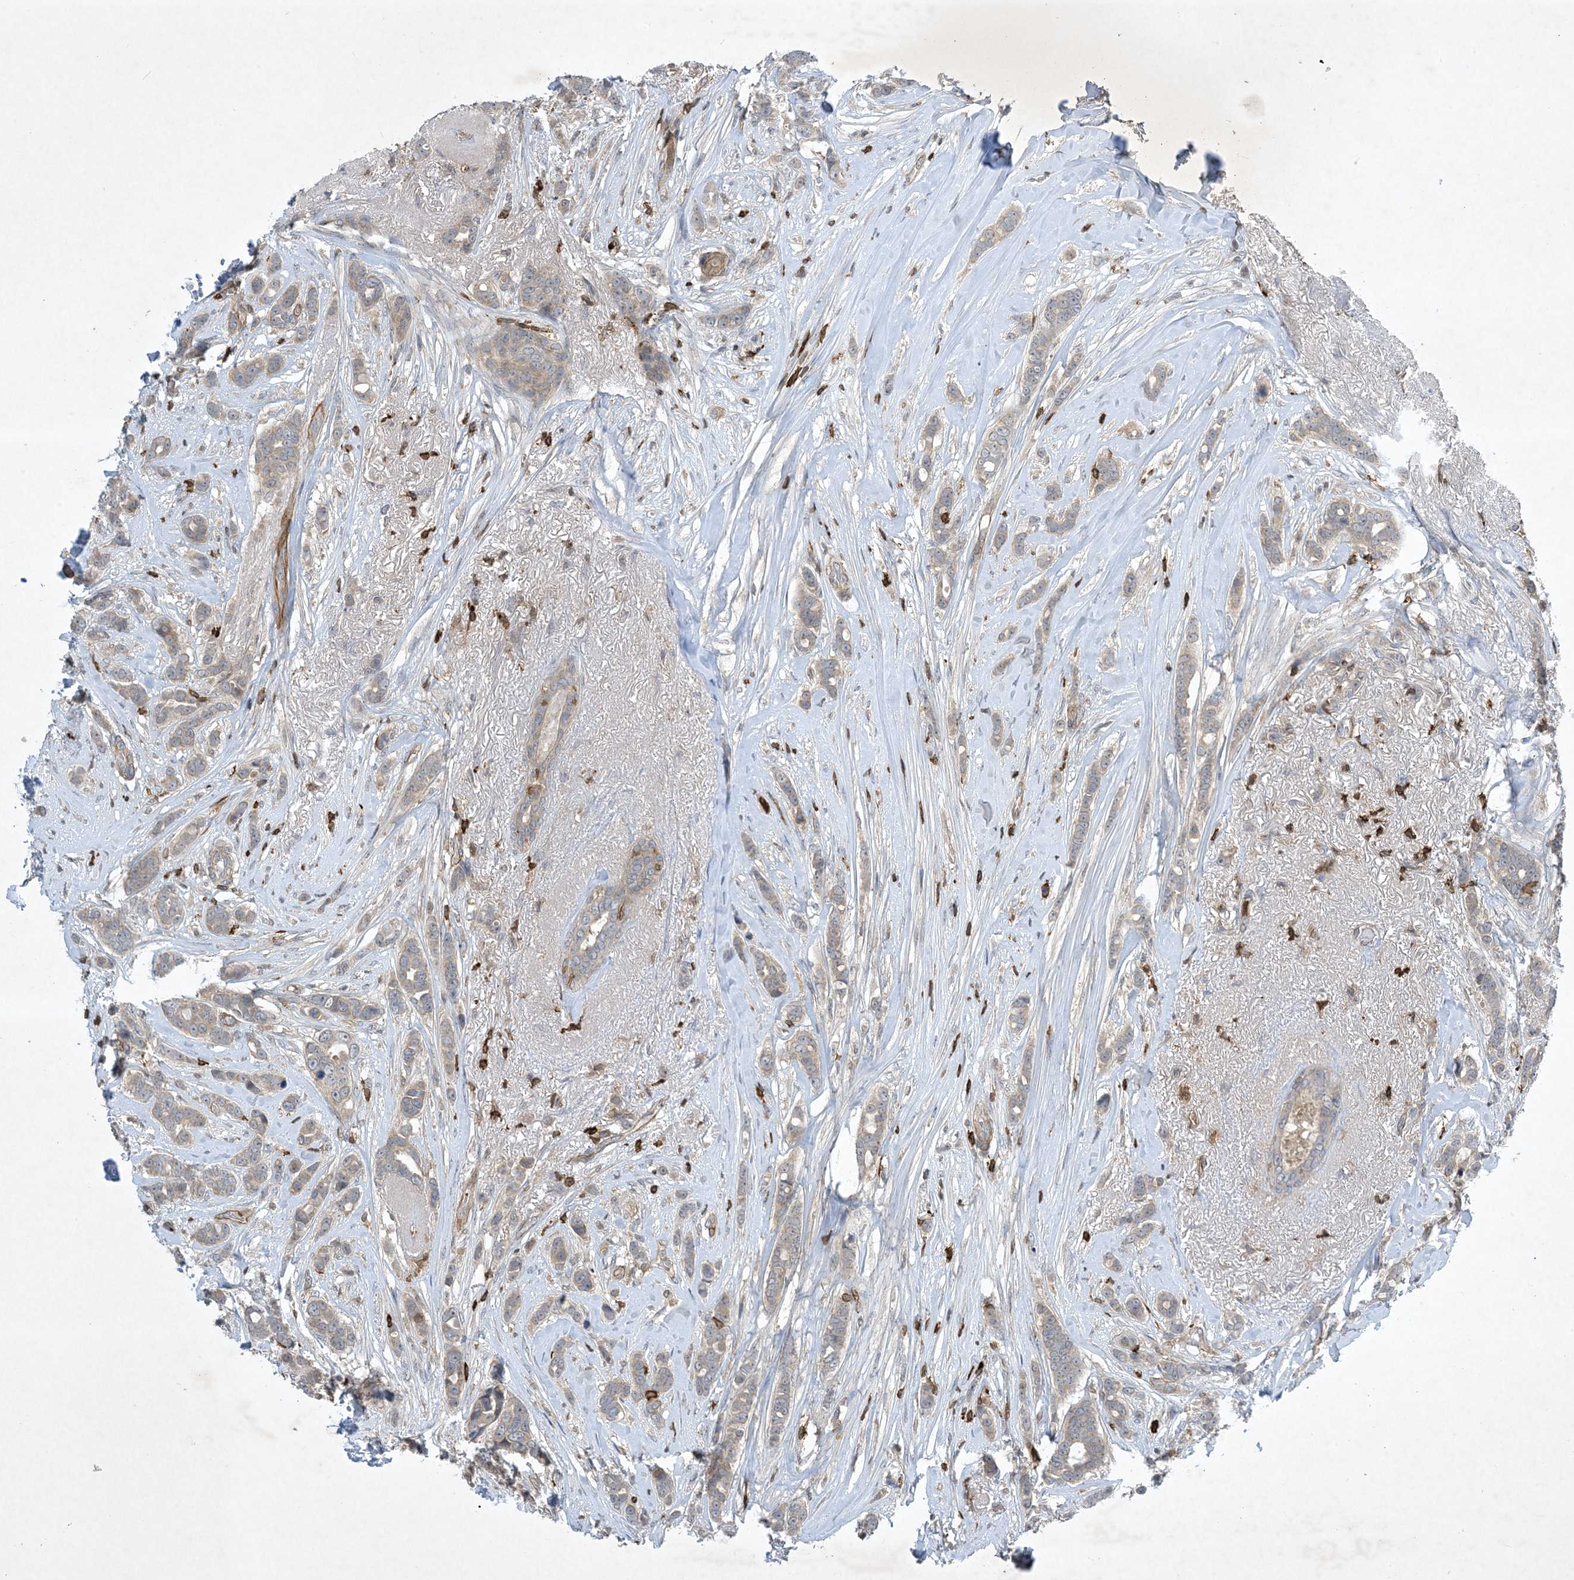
{"staining": {"intensity": "weak", "quantity": "<25%", "location": "cytoplasmic/membranous"}, "tissue": "breast cancer", "cell_type": "Tumor cells", "image_type": "cancer", "snomed": [{"axis": "morphology", "description": "Lobular carcinoma"}, {"axis": "topography", "description": "Breast"}], "caption": "The IHC micrograph has no significant expression in tumor cells of breast cancer (lobular carcinoma) tissue.", "gene": "AK9", "patient": {"sex": "female", "age": 51}}